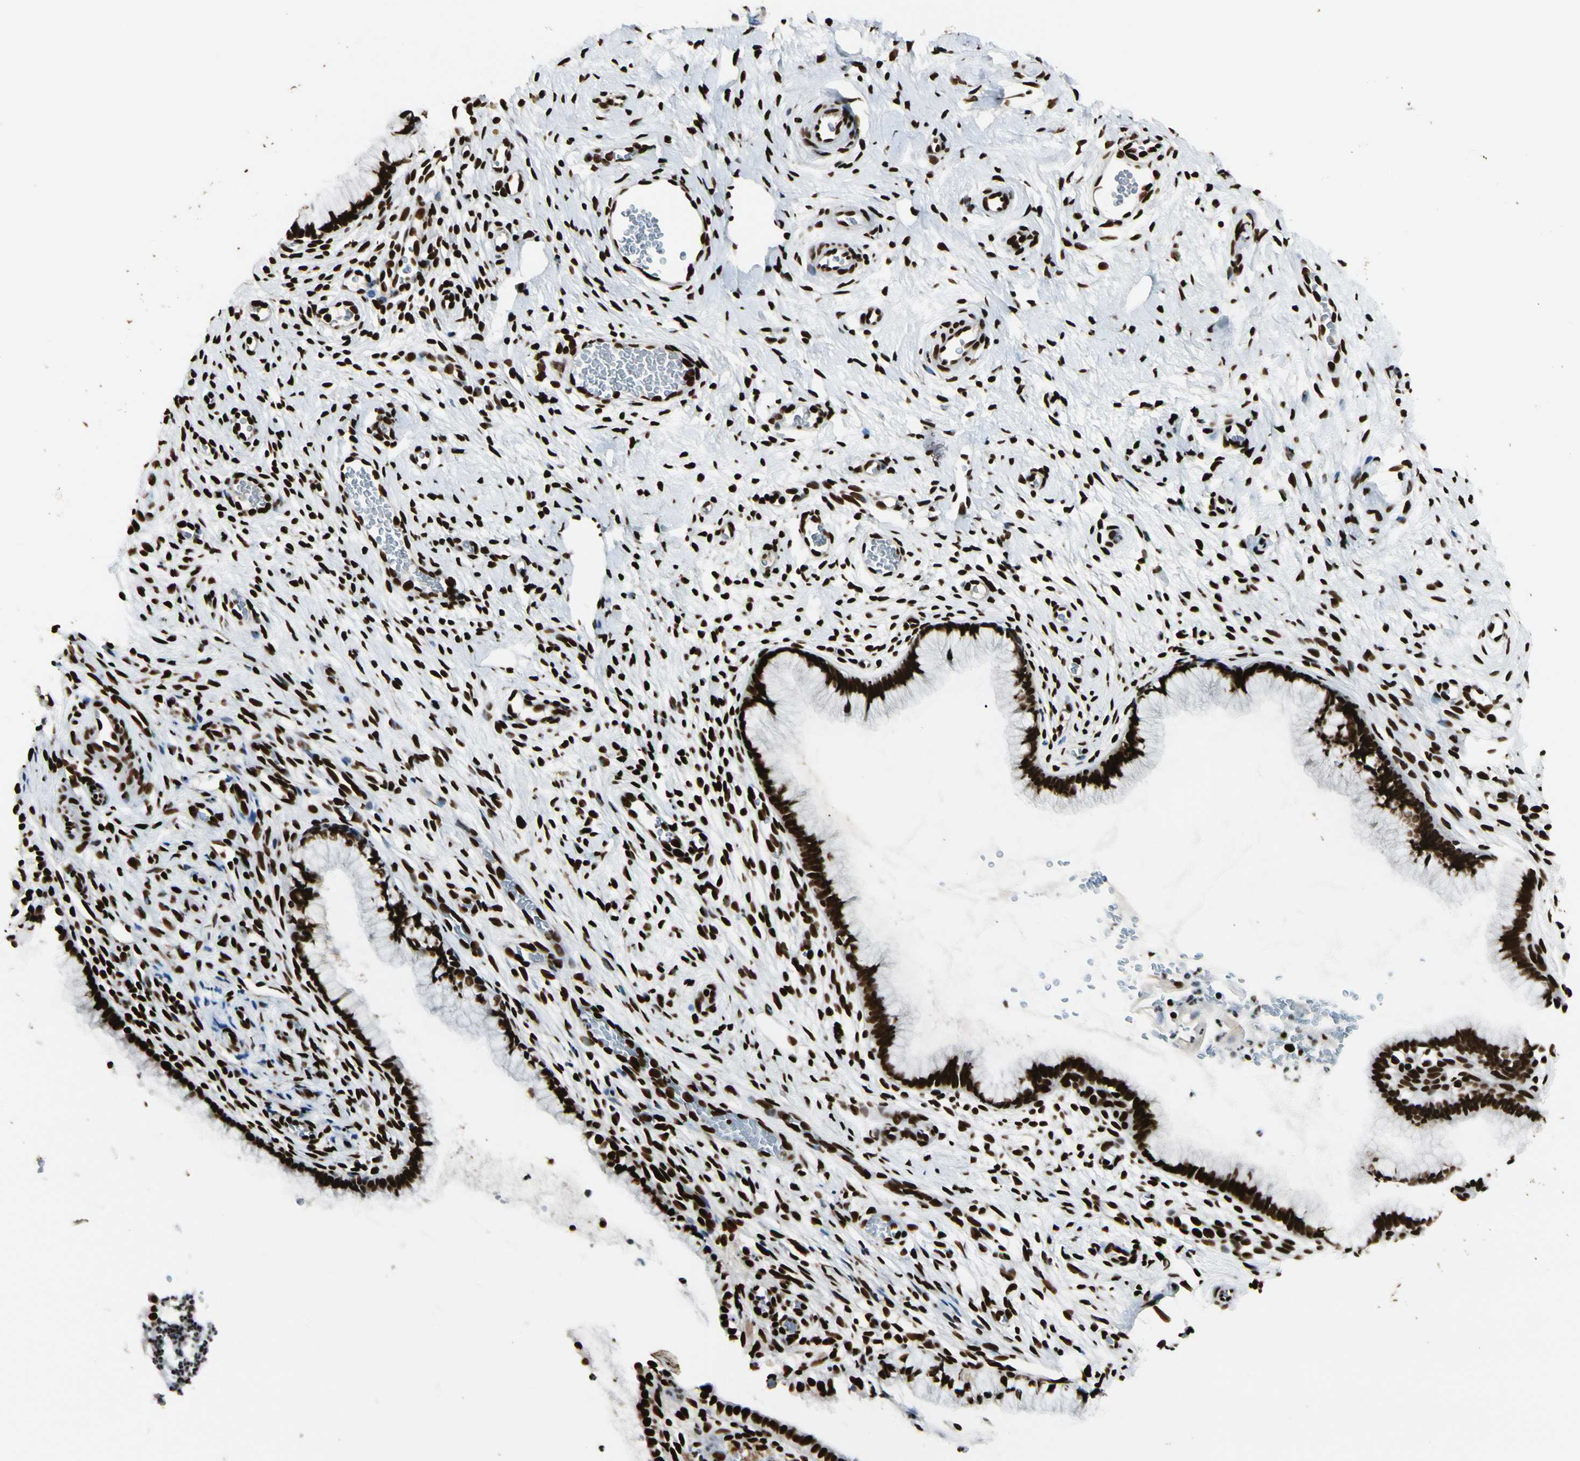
{"staining": {"intensity": "strong", "quantity": ">75%", "location": "nuclear"}, "tissue": "cervix", "cell_type": "Glandular cells", "image_type": "normal", "snomed": [{"axis": "morphology", "description": "Normal tissue, NOS"}, {"axis": "topography", "description": "Cervix"}], "caption": "The image shows staining of unremarkable cervix, revealing strong nuclear protein positivity (brown color) within glandular cells. The staining is performed using DAB (3,3'-diaminobenzidine) brown chromogen to label protein expression. The nuclei are counter-stained blue using hematoxylin.", "gene": "FUS", "patient": {"sex": "female", "age": 65}}